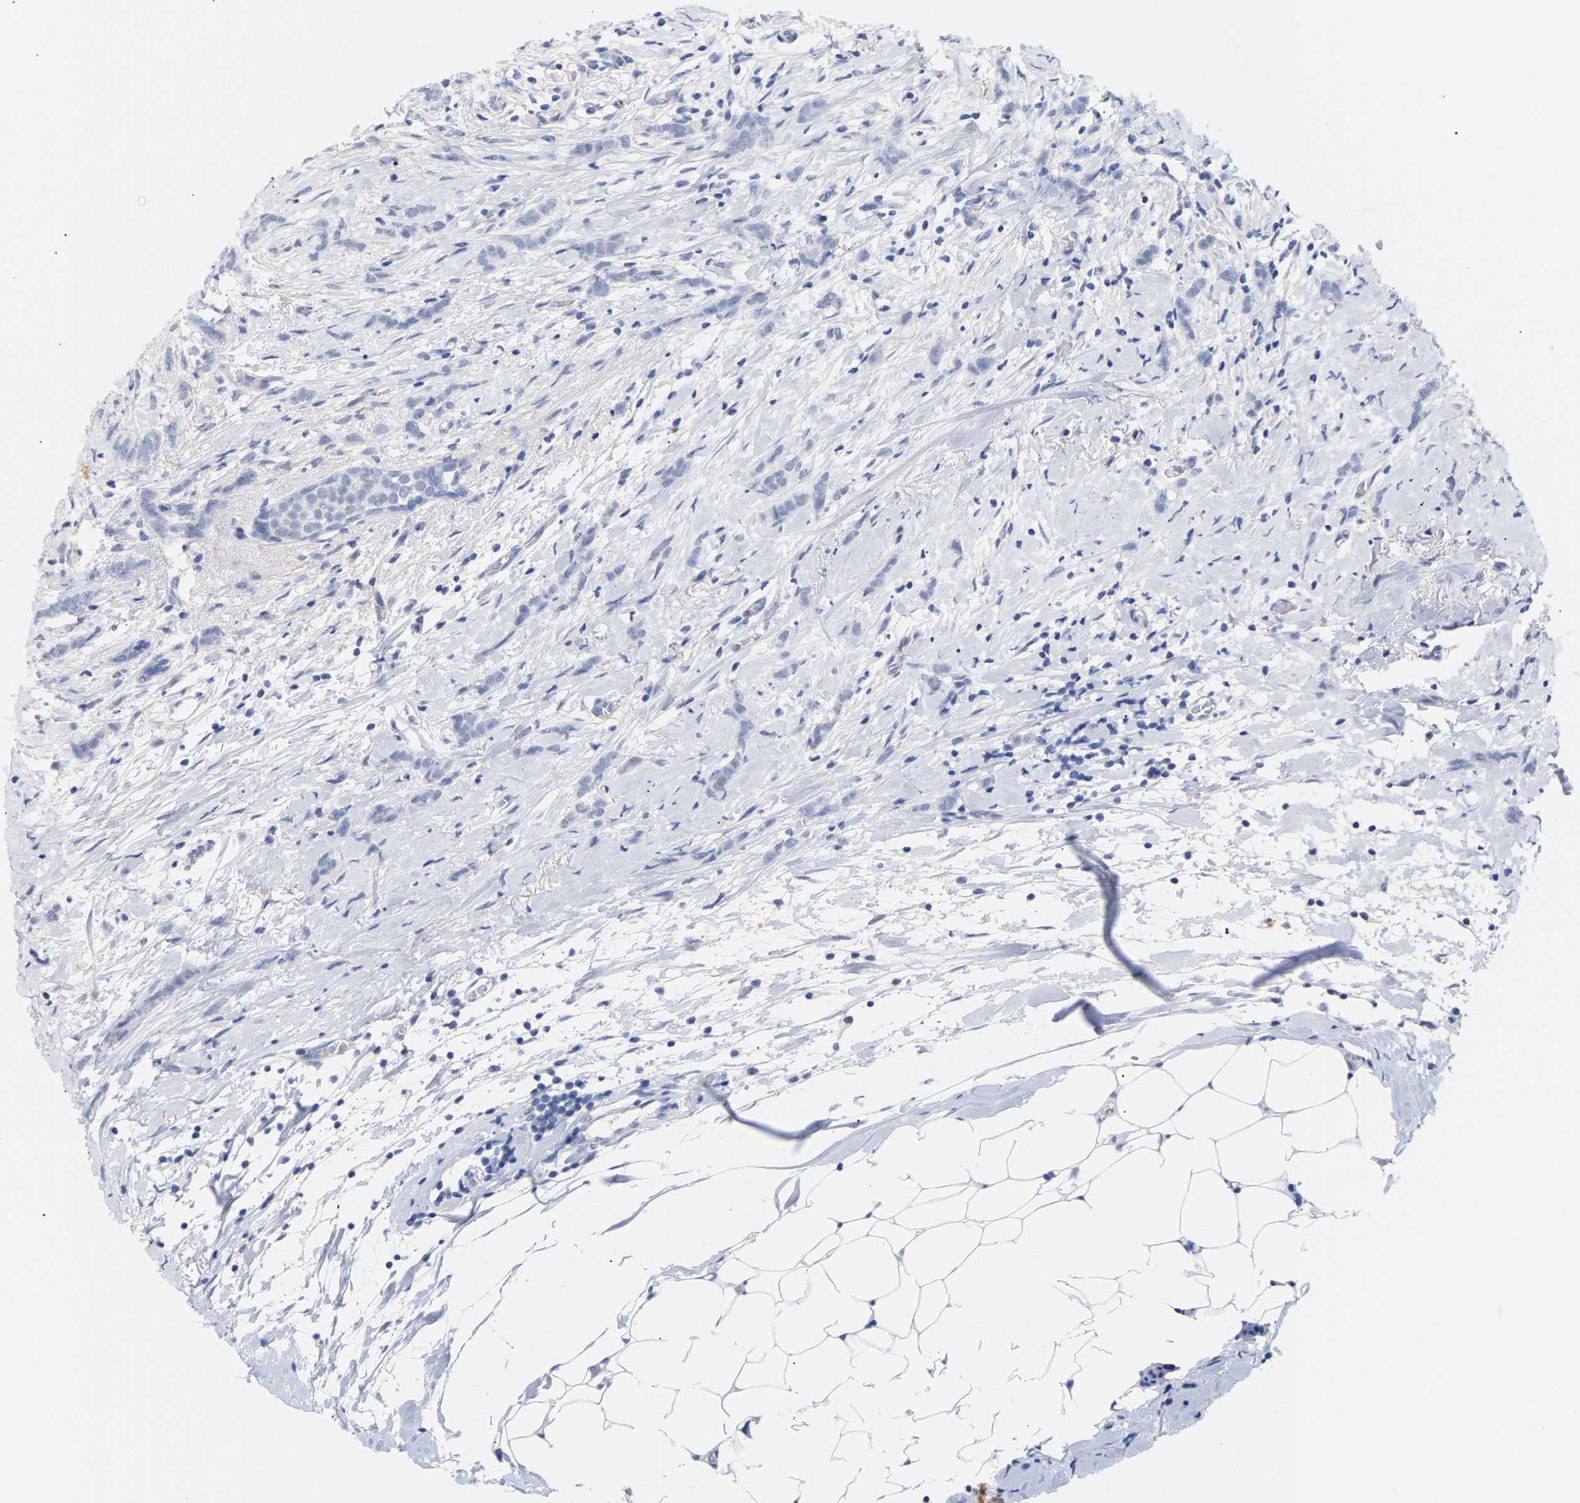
{"staining": {"intensity": "negative", "quantity": "none", "location": "none"}, "tissue": "breast cancer", "cell_type": "Tumor cells", "image_type": "cancer", "snomed": [{"axis": "morphology", "description": "Lobular carcinoma, in situ"}, {"axis": "morphology", "description": "Lobular carcinoma"}, {"axis": "topography", "description": "Breast"}], "caption": "Immunohistochemistry (IHC) micrograph of neoplastic tissue: breast cancer (lobular carcinoma in situ) stained with DAB shows no significant protein positivity in tumor cells. (DAB immunohistochemistry, high magnification).", "gene": "AMPH", "patient": {"sex": "female", "age": 41}}